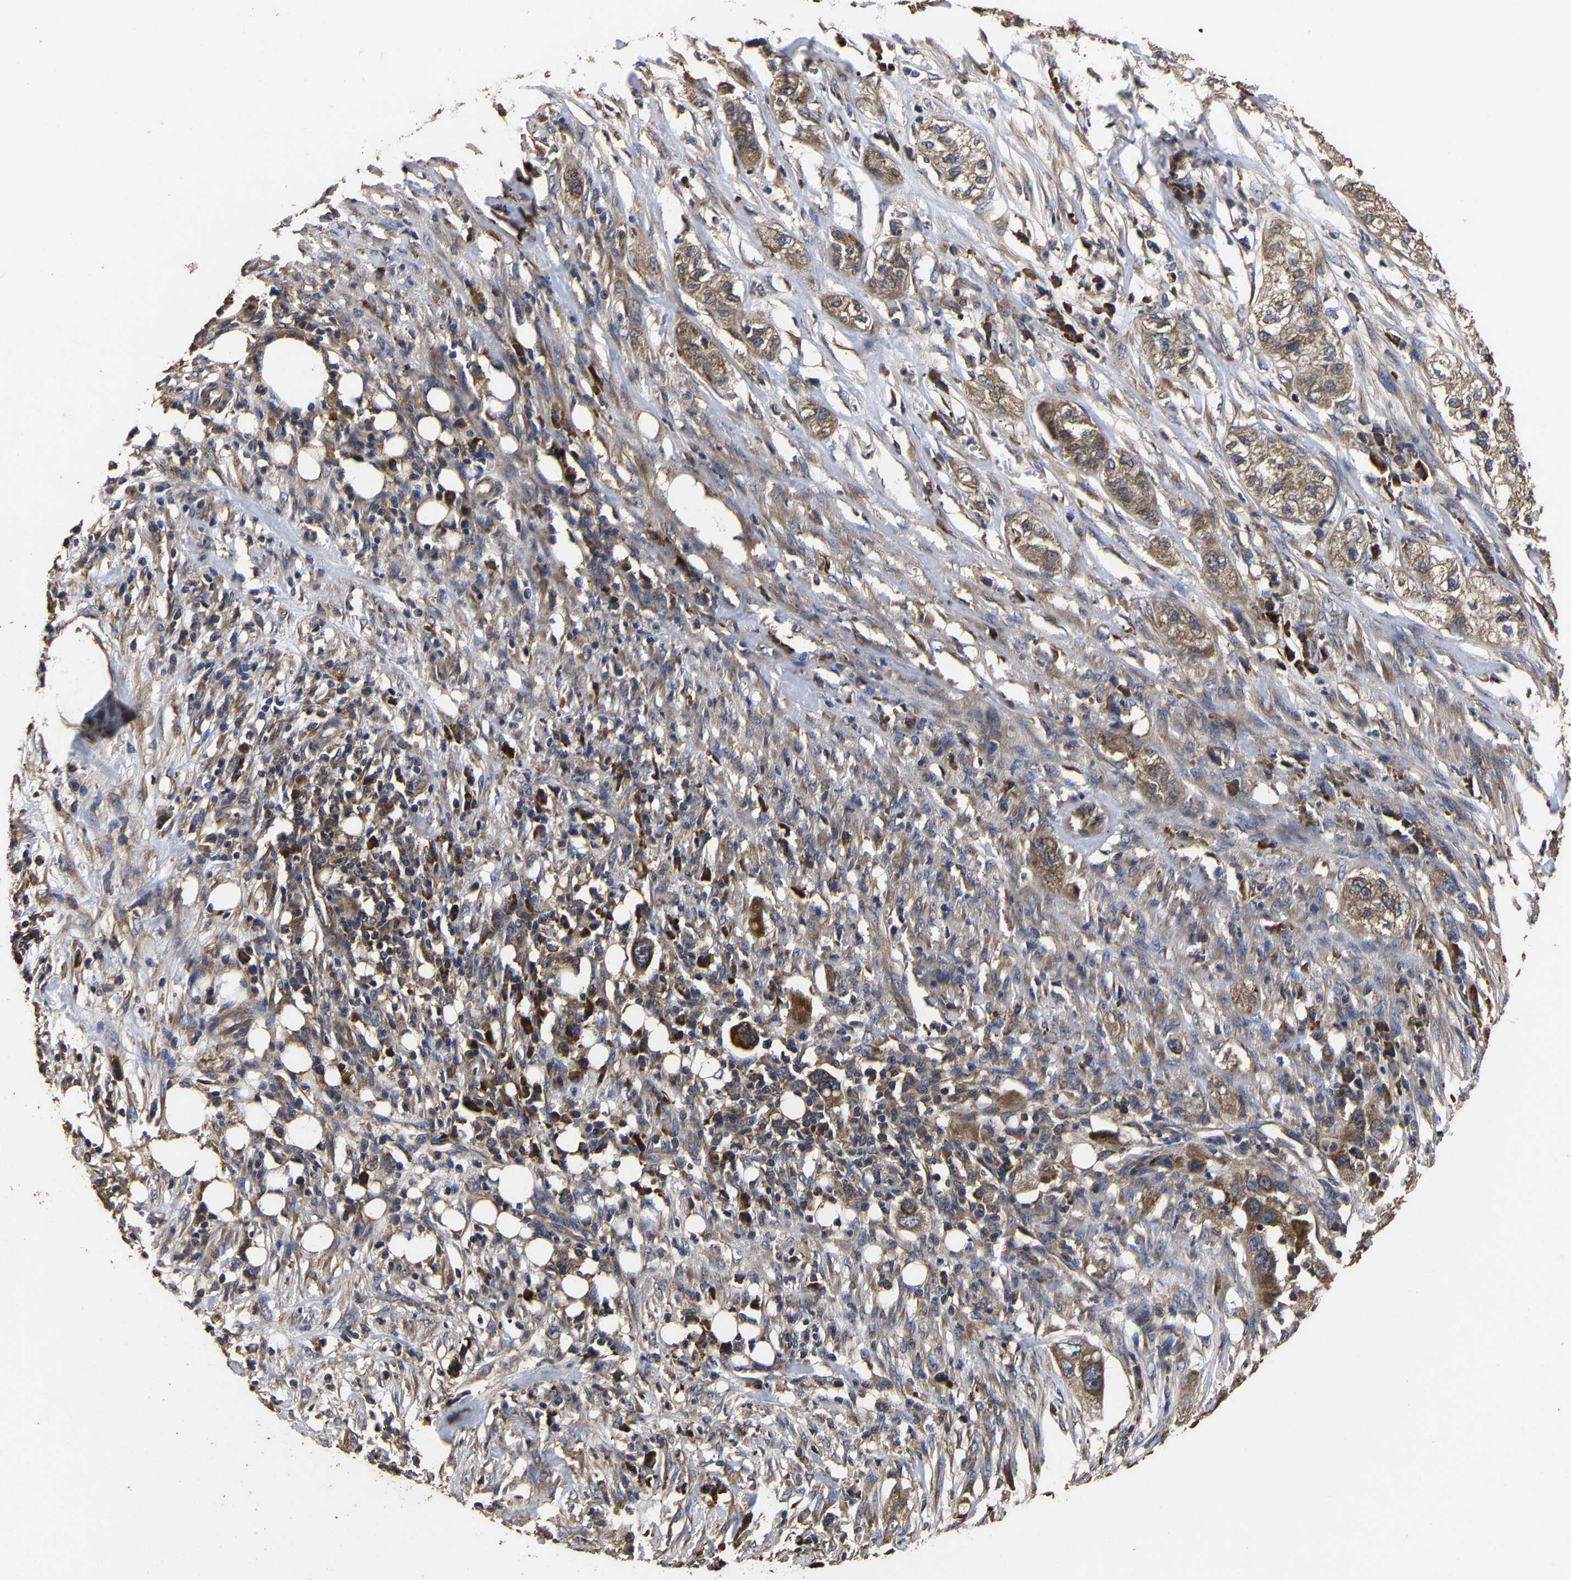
{"staining": {"intensity": "moderate", "quantity": ">75%", "location": "cytoplasmic/membranous"}, "tissue": "pancreatic cancer", "cell_type": "Tumor cells", "image_type": "cancer", "snomed": [{"axis": "morphology", "description": "Adenocarcinoma, NOS"}, {"axis": "topography", "description": "Pancreas"}], "caption": "Pancreatic adenocarcinoma stained with a protein marker exhibits moderate staining in tumor cells.", "gene": "ITCH", "patient": {"sex": "female", "age": 78}}